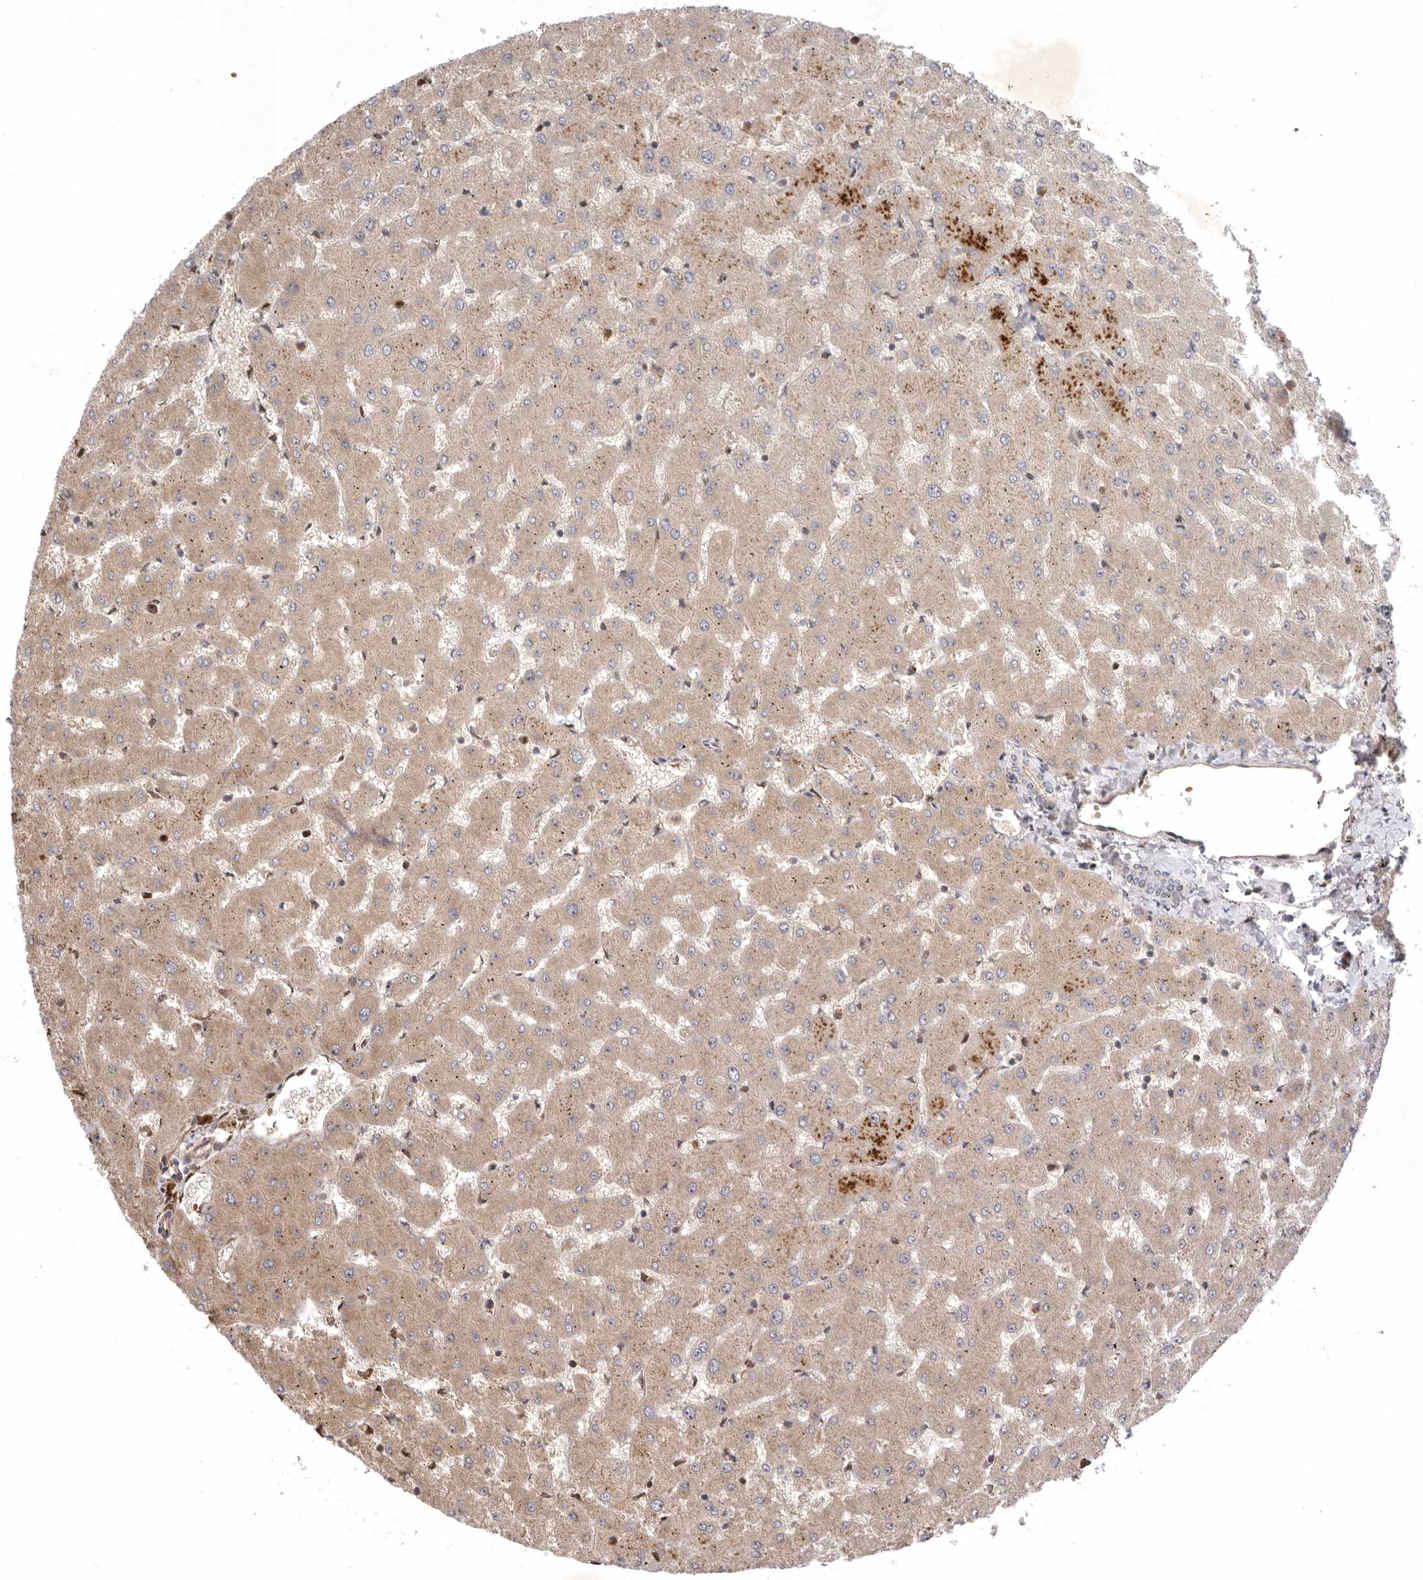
{"staining": {"intensity": "negative", "quantity": "none", "location": "none"}, "tissue": "liver", "cell_type": "Cholangiocytes", "image_type": "normal", "snomed": [{"axis": "morphology", "description": "Normal tissue, NOS"}, {"axis": "topography", "description": "Liver"}], "caption": "A high-resolution micrograph shows immunohistochemistry (IHC) staining of unremarkable liver, which reveals no significant expression in cholangiocytes.", "gene": "KIF2B", "patient": {"sex": "female", "age": 63}}